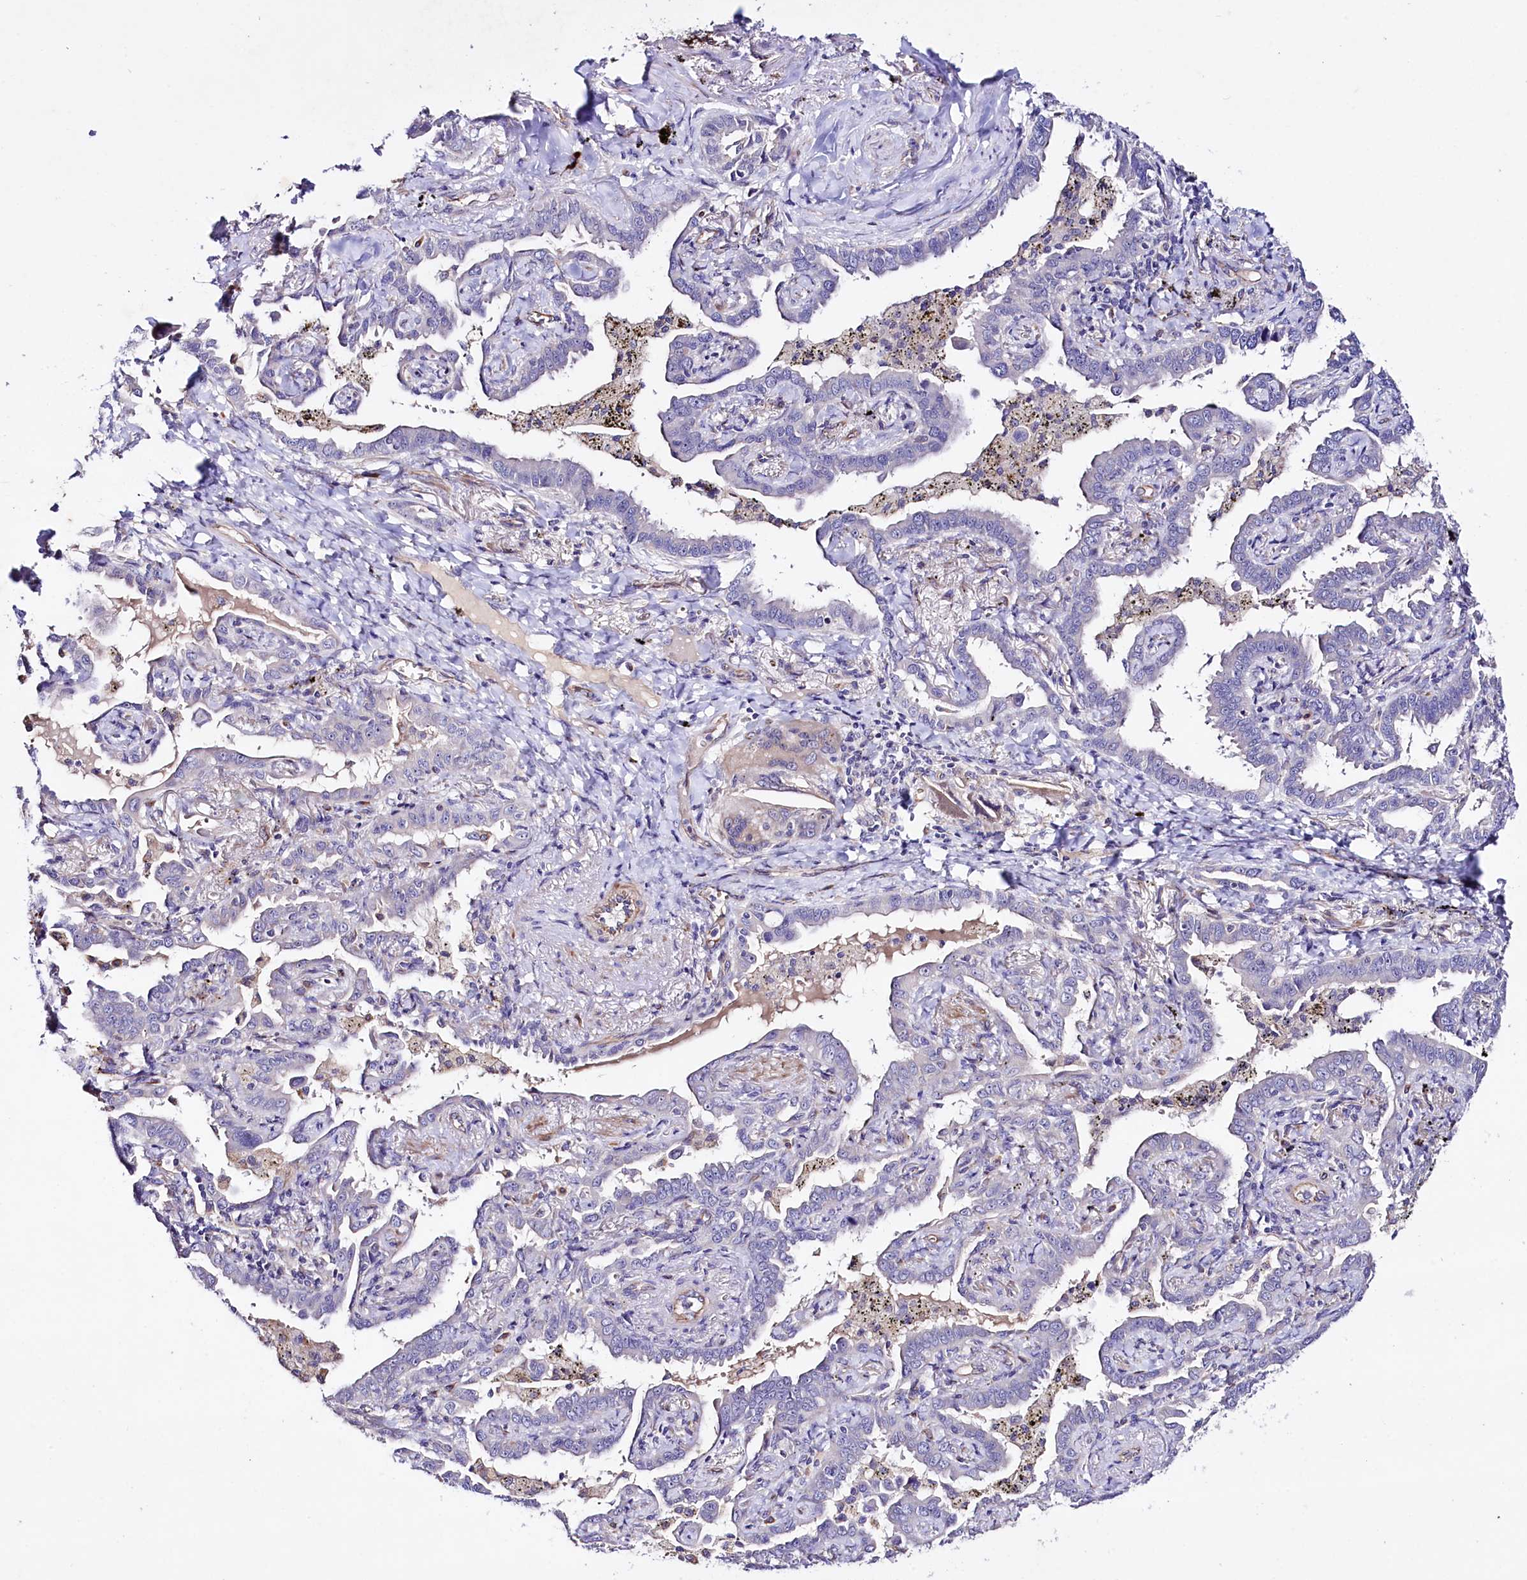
{"staining": {"intensity": "negative", "quantity": "none", "location": "none"}, "tissue": "lung cancer", "cell_type": "Tumor cells", "image_type": "cancer", "snomed": [{"axis": "morphology", "description": "Adenocarcinoma, NOS"}, {"axis": "topography", "description": "Lung"}], "caption": "Immunohistochemistry image of human lung cancer (adenocarcinoma) stained for a protein (brown), which reveals no expression in tumor cells.", "gene": "SLC7A1", "patient": {"sex": "male", "age": 67}}